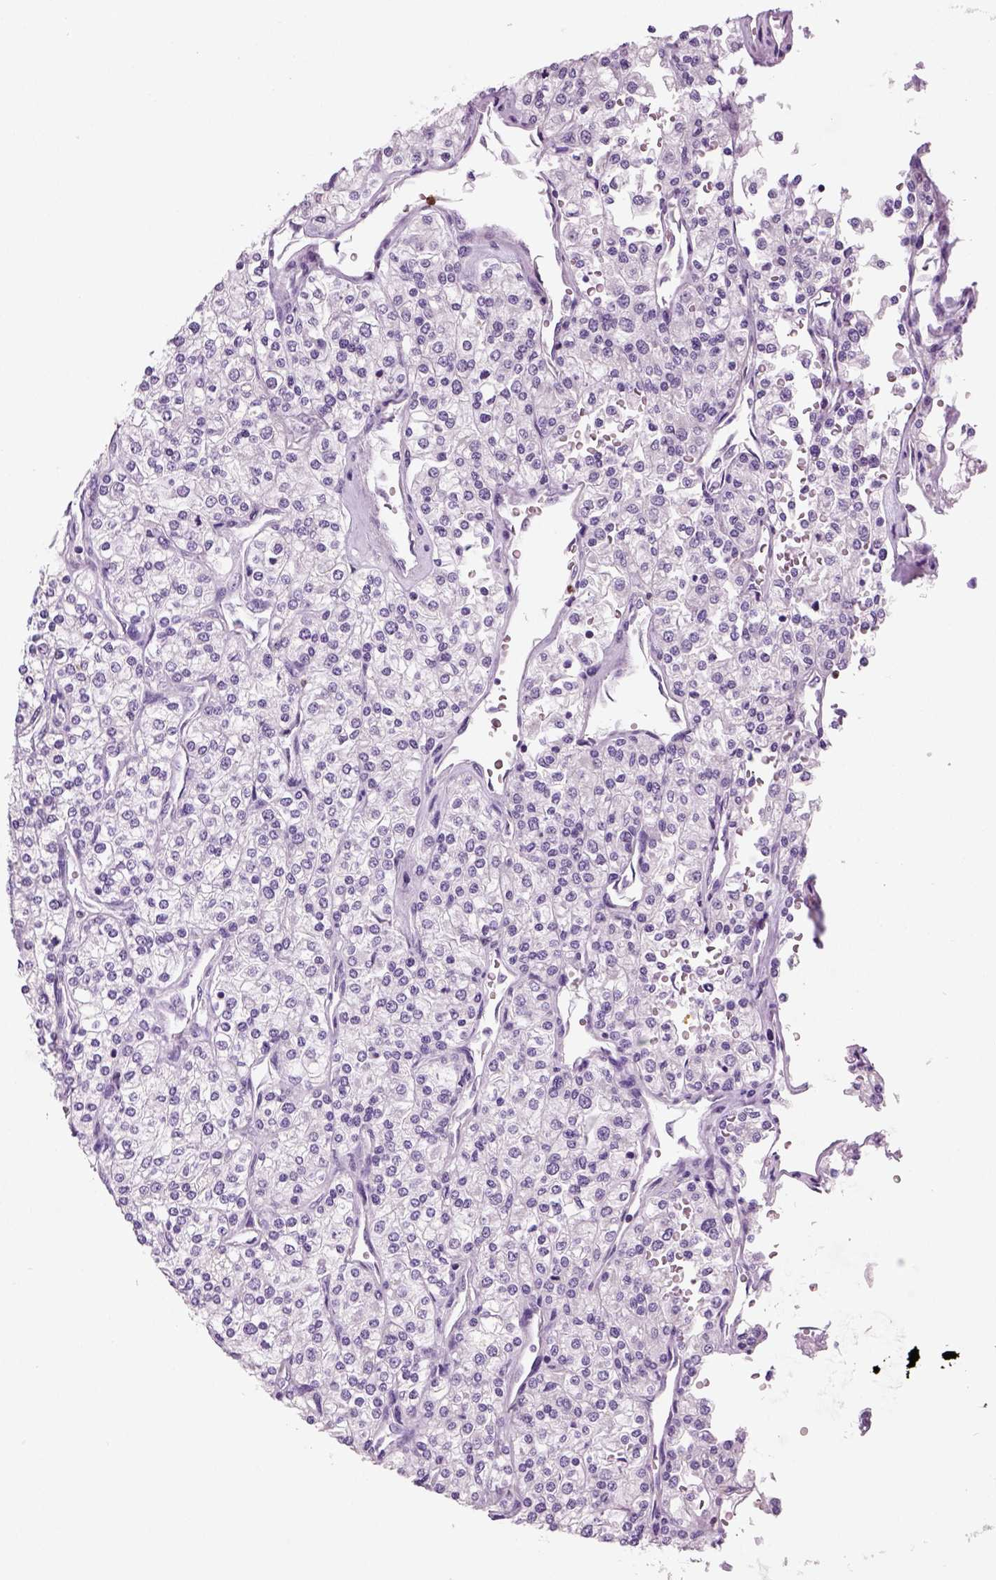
{"staining": {"intensity": "negative", "quantity": "none", "location": "none"}, "tissue": "renal cancer", "cell_type": "Tumor cells", "image_type": "cancer", "snomed": [{"axis": "morphology", "description": "Adenocarcinoma, NOS"}, {"axis": "topography", "description": "Kidney"}], "caption": "A micrograph of renal adenocarcinoma stained for a protein exhibits no brown staining in tumor cells.", "gene": "NECAB2", "patient": {"sex": "male", "age": 80}}